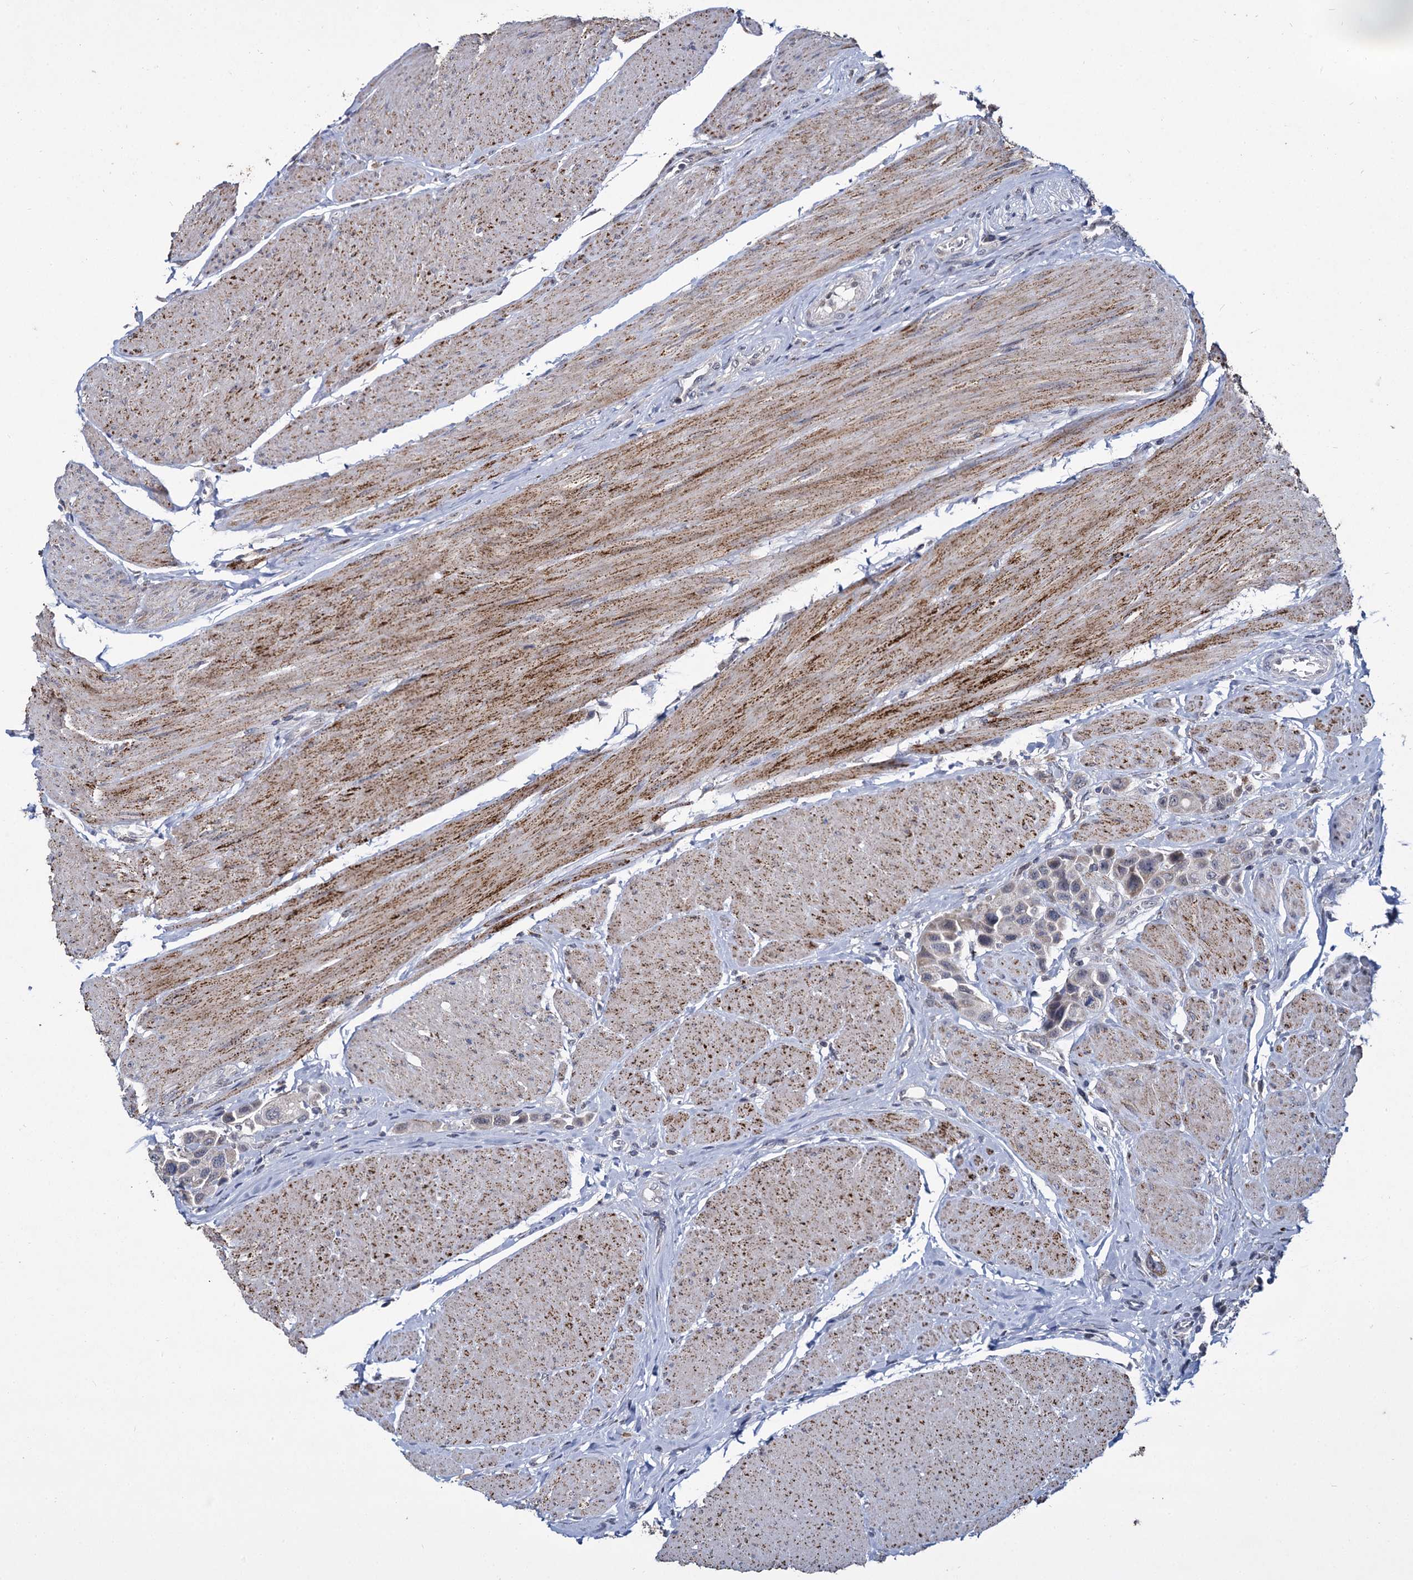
{"staining": {"intensity": "weak", "quantity": "<25%", "location": "cytoplasmic/membranous"}, "tissue": "urothelial cancer", "cell_type": "Tumor cells", "image_type": "cancer", "snomed": [{"axis": "morphology", "description": "Urothelial carcinoma, High grade"}, {"axis": "topography", "description": "Urinary bladder"}], "caption": "Urothelial cancer was stained to show a protein in brown. There is no significant expression in tumor cells.", "gene": "RPUSD4", "patient": {"sex": "male", "age": 50}}